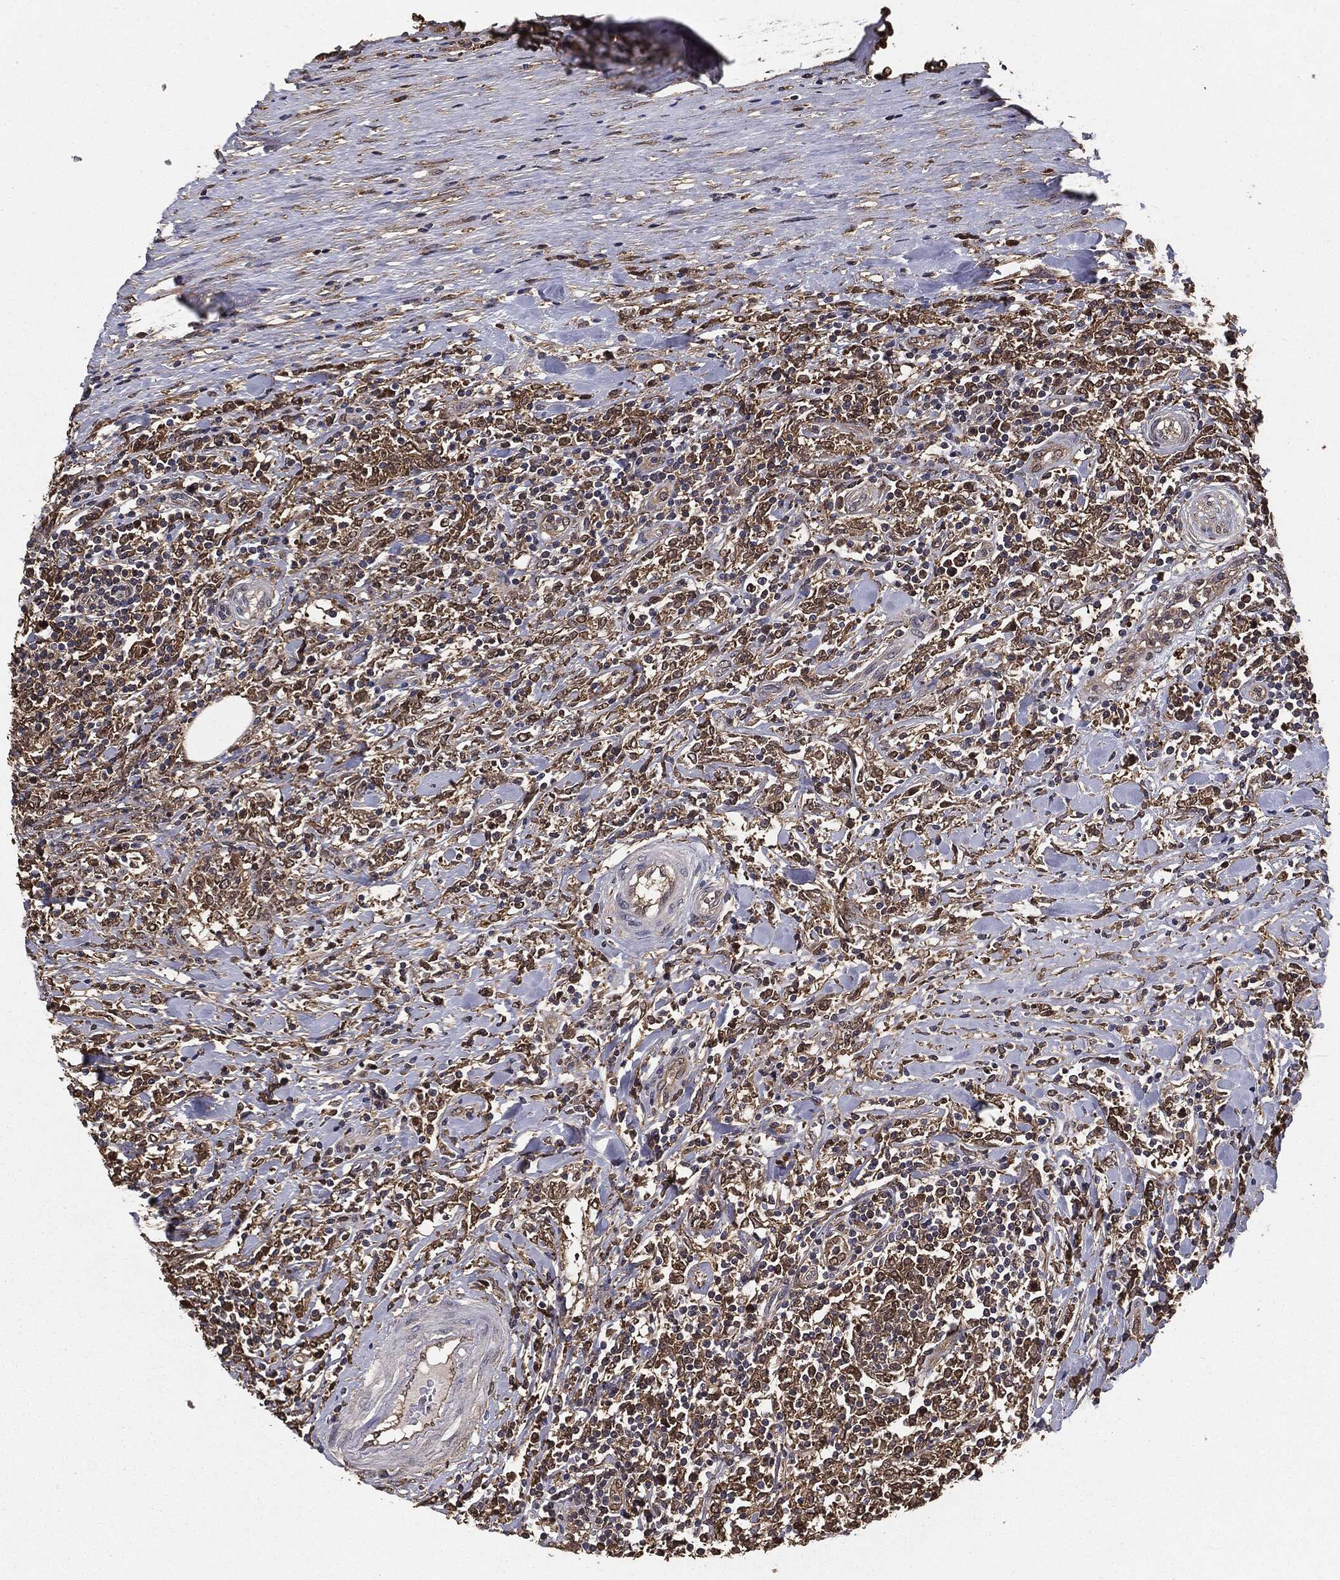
{"staining": {"intensity": "moderate", "quantity": "25%-75%", "location": "cytoplasmic/membranous"}, "tissue": "lymphoma", "cell_type": "Tumor cells", "image_type": "cancer", "snomed": [{"axis": "morphology", "description": "Malignant lymphoma, non-Hodgkin's type, High grade"}, {"axis": "topography", "description": "Lymph node"}], "caption": "Human high-grade malignant lymphoma, non-Hodgkin's type stained with a protein marker displays moderate staining in tumor cells.", "gene": "NME1", "patient": {"sex": "female", "age": 84}}